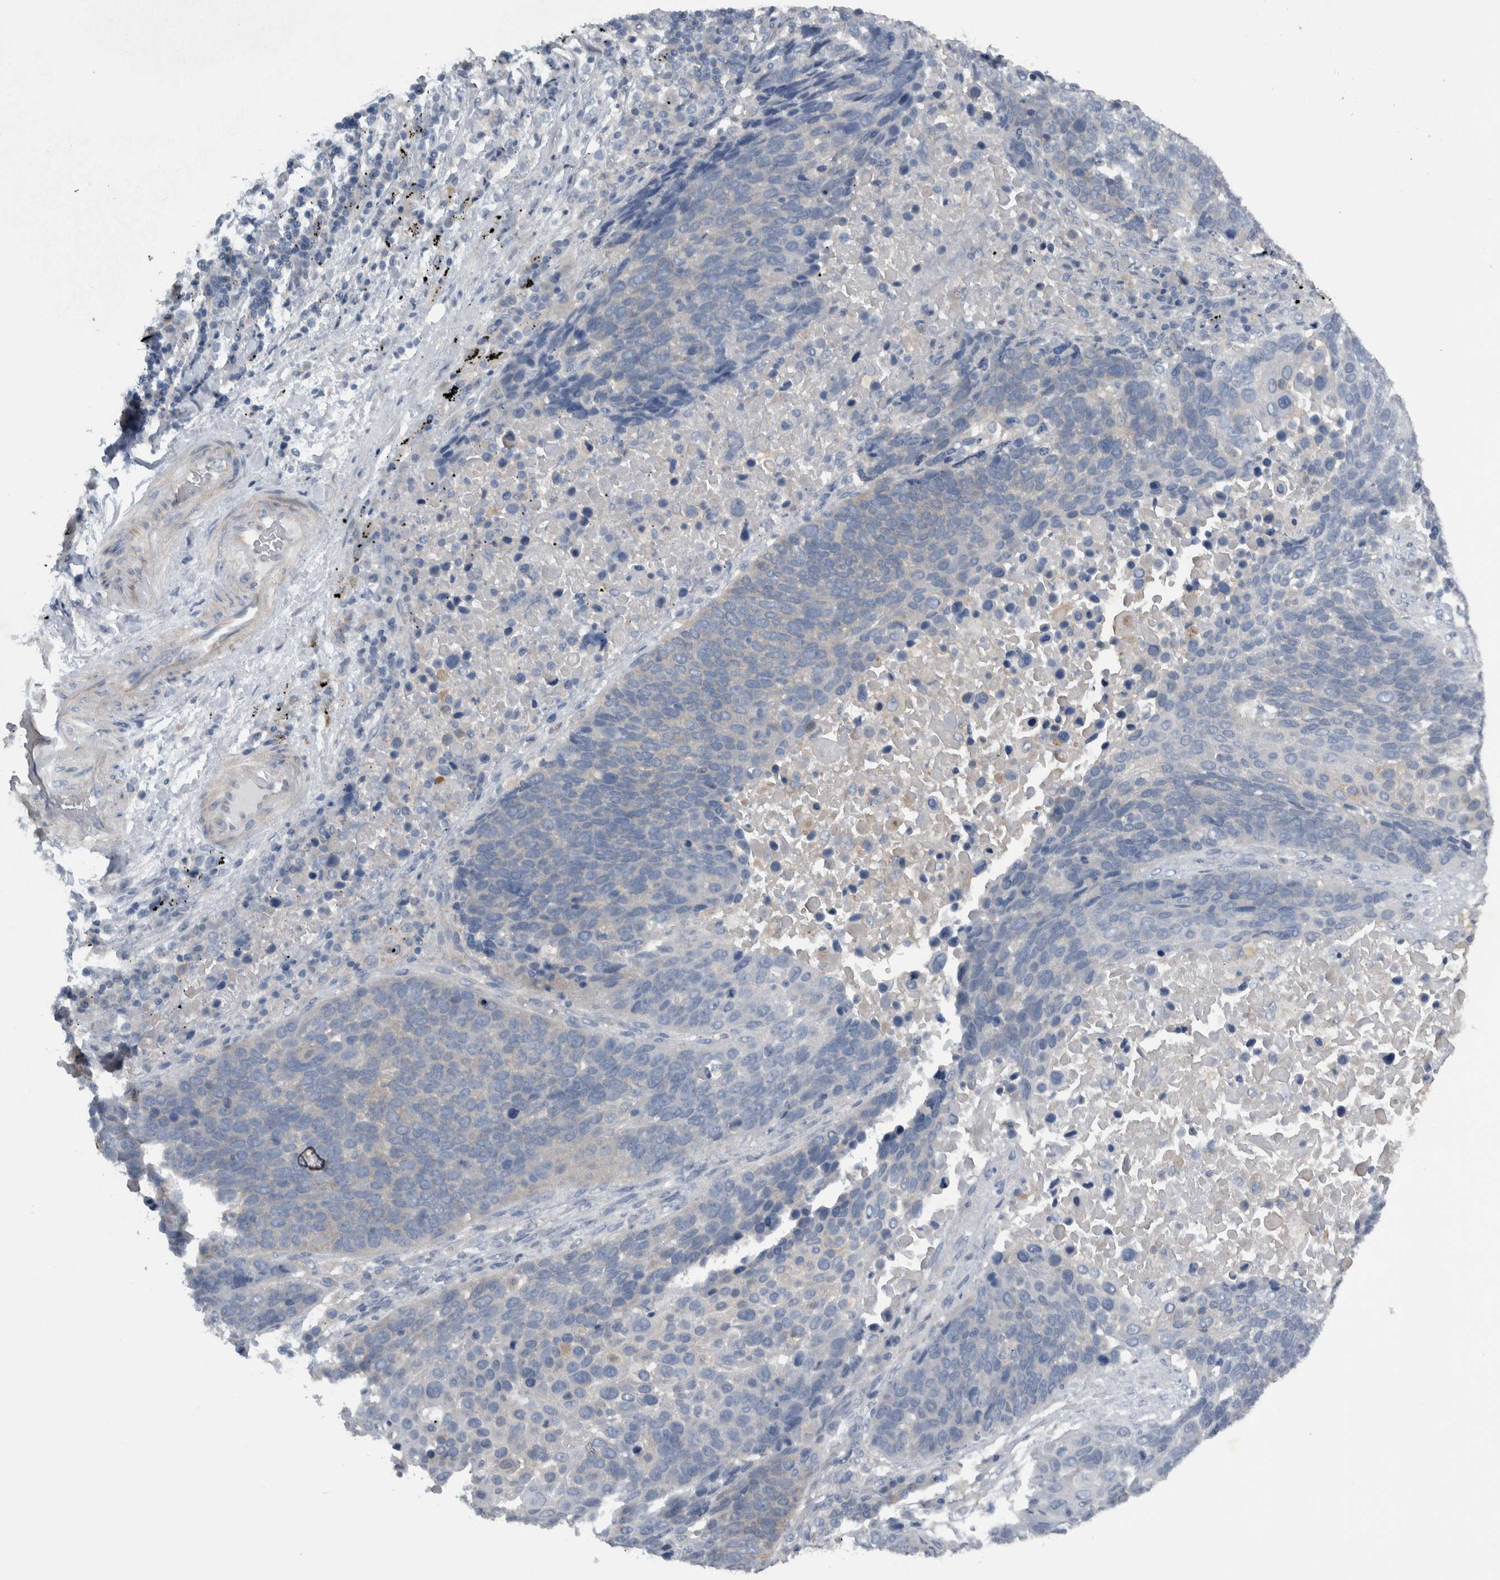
{"staining": {"intensity": "negative", "quantity": "none", "location": "none"}, "tissue": "lung cancer", "cell_type": "Tumor cells", "image_type": "cancer", "snomed": [{"axis": "morphology", "description": "Squamous cell carcinoma, NOS"}, {"axis": "topography", "description": "Lung"}], "caption": "The photomicrograph demonstrates no staining of tumor cells in lung cancer (squamous cell carcinoma).", "gene": "NT5C2", "patient": {"sex": "male", "age": 66}}